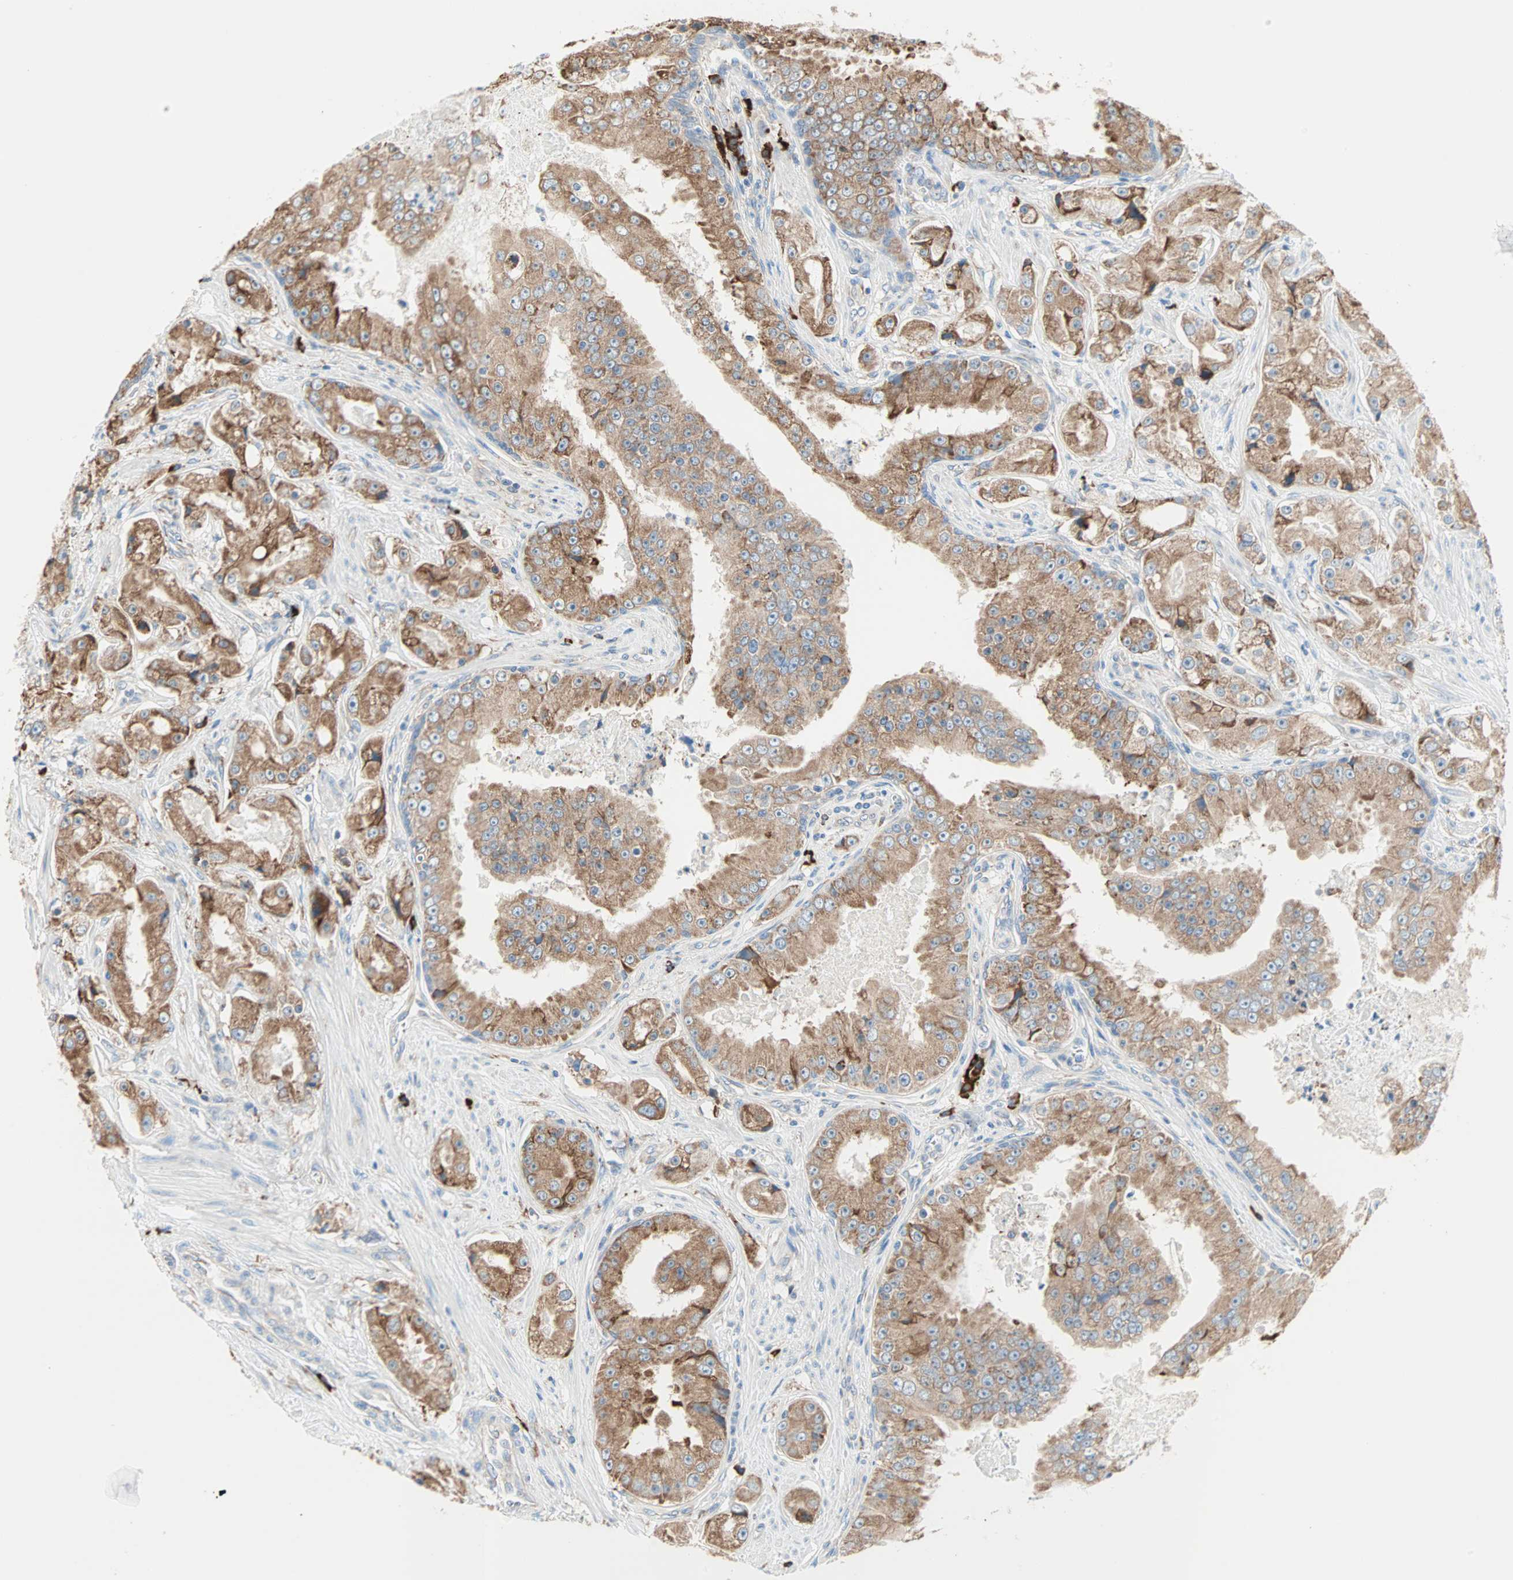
{"staining": {"intensity": "moderate", "quantity": ">75%", "location": "cytoplasmic/membranous"}, "tissue": "prostate cancer", "cell_type": "Tumor cells", "image_type": "cancer", "snomed": [{"axis": "morphology", "description": "Adenocarcinoma, High grade"}, {"axis": "topography", "description": "Prostate"}], "caption": "Adenocarcinoma (high-grade) (prostate) stained with a brown dye demonstrates moderate cytoplasmic/membranous positive staining in about >75% of tumor cells.", "gene": "PLCXD1", "patient": {"sex": "male", "age": 73}}